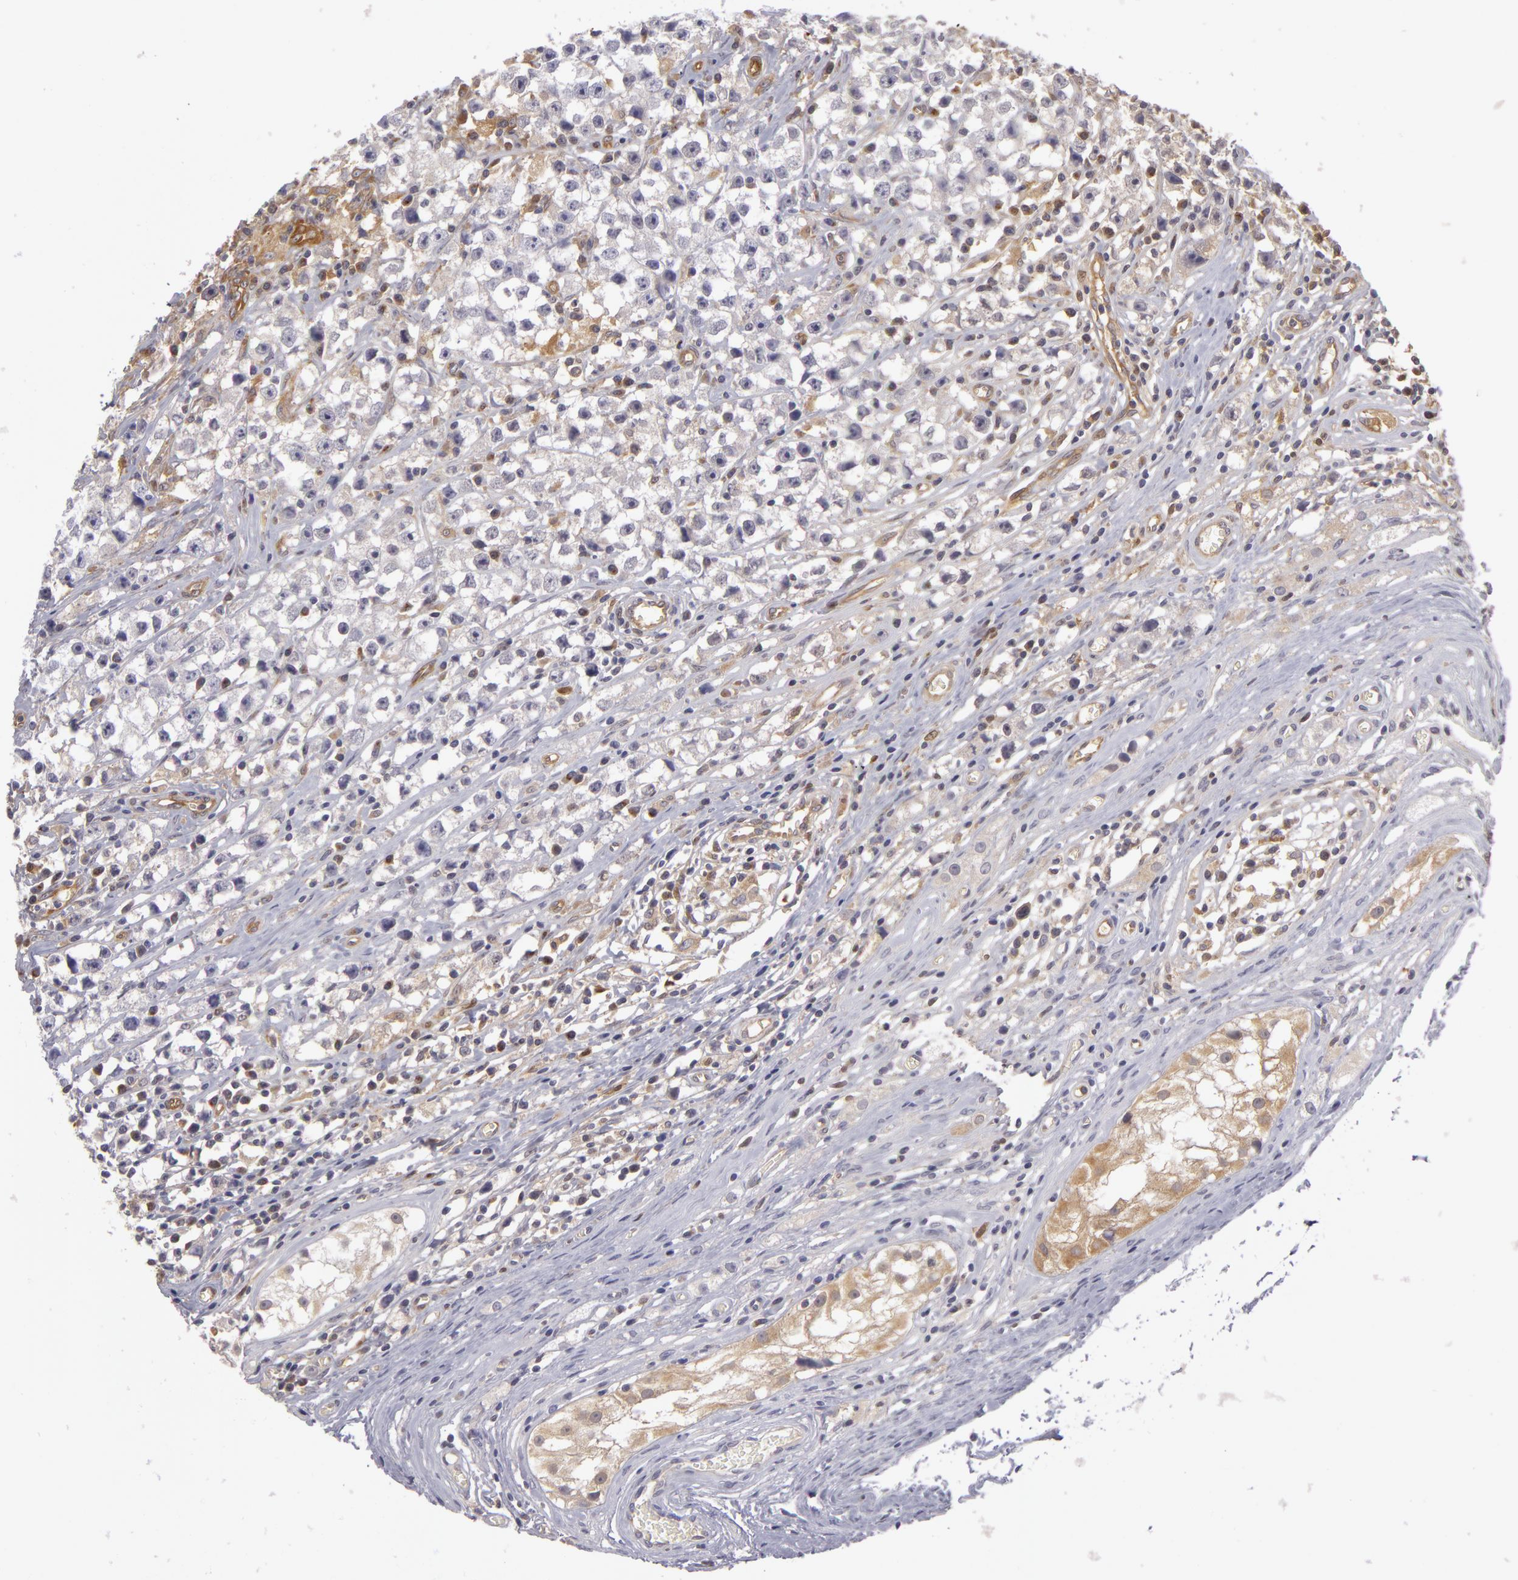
{"staining": {"intensity": "negative", "quantity": "none", "location": "none"}, "tissue": "testis cancer", "cell_type": "Tumor cells", "image_type": "cancer", "snomed": [{"axis": "morphology", "description": "Seminoma, NOS"}, {"axis": "topography", "description": "Testis"}], "caption": "The micrograph demonstrates no significant expression in tumor cells of seminoma (testis). Nuclei are stained in blue.", "gene": "ZNF229", "patient": {"sex": "male", "age": 35}}